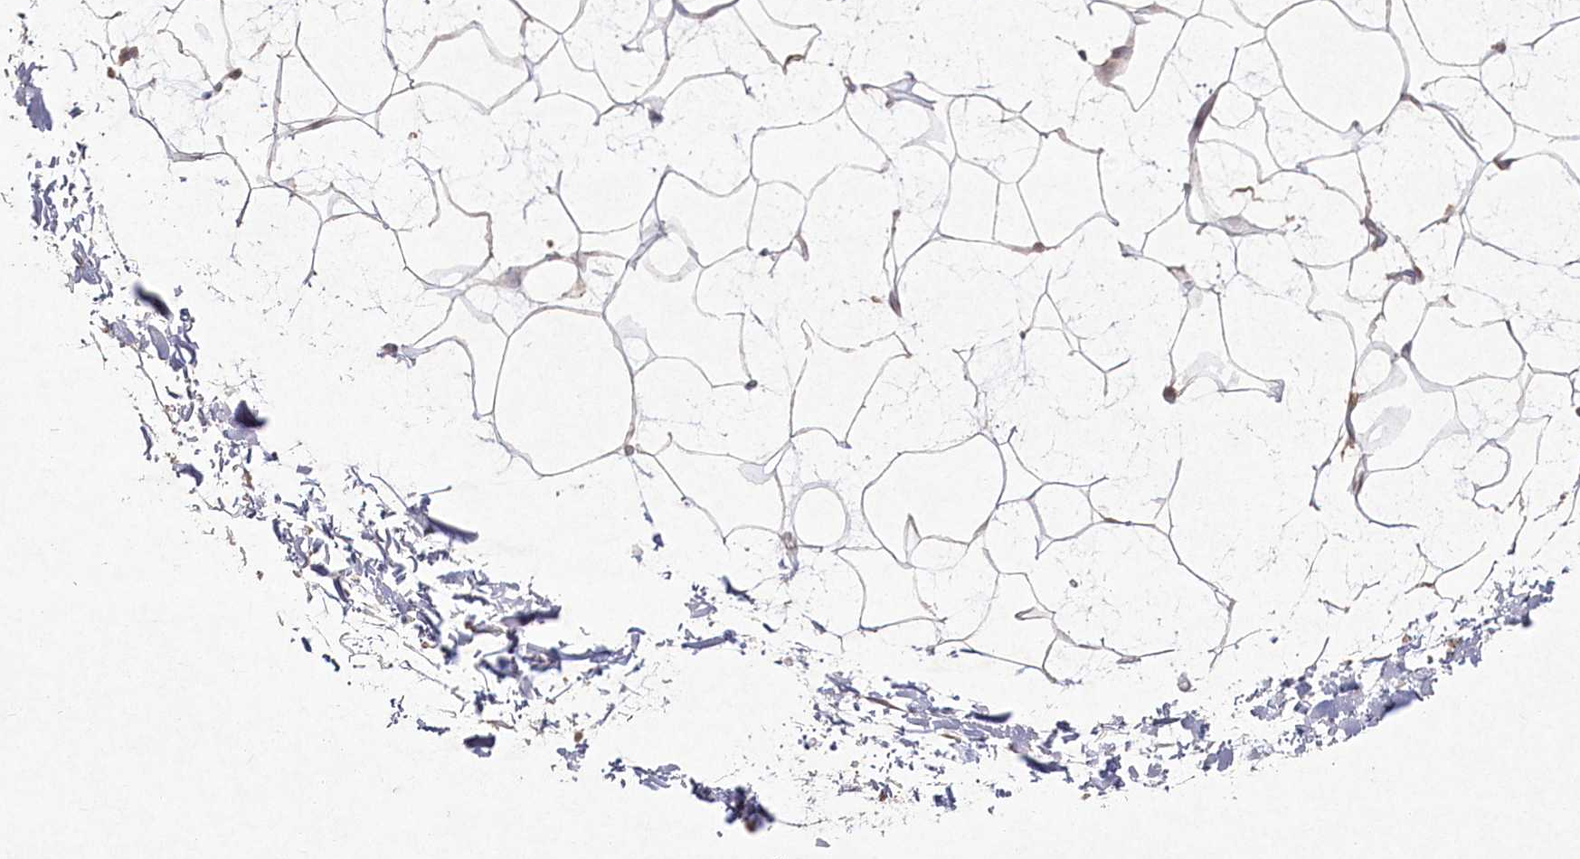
{"staining": {"intensity": "weak", "quantity": ">75%", "location": "cytoplasmic/membranous"}, "tissue": "adipose tissue", "cell_type": "Adipocytes", "image_type": "normal", "snomed": [{"axis": "morphology", "description": "Normal tissue, NOS"}, {"axis": "topography", "description": "Soft tissue"}], "caption": "Immunohistochemical staining of normal human adipose tissue shows >75% levels of weak cytoplasmic/membranous protein positivity in approximately >75% of adipocytes. (brown staining indicates protein expression, while blue staining denotes nuclei).", "gene": "TGFBRAP1", "patient": {"sex": "male", "age": 72}}